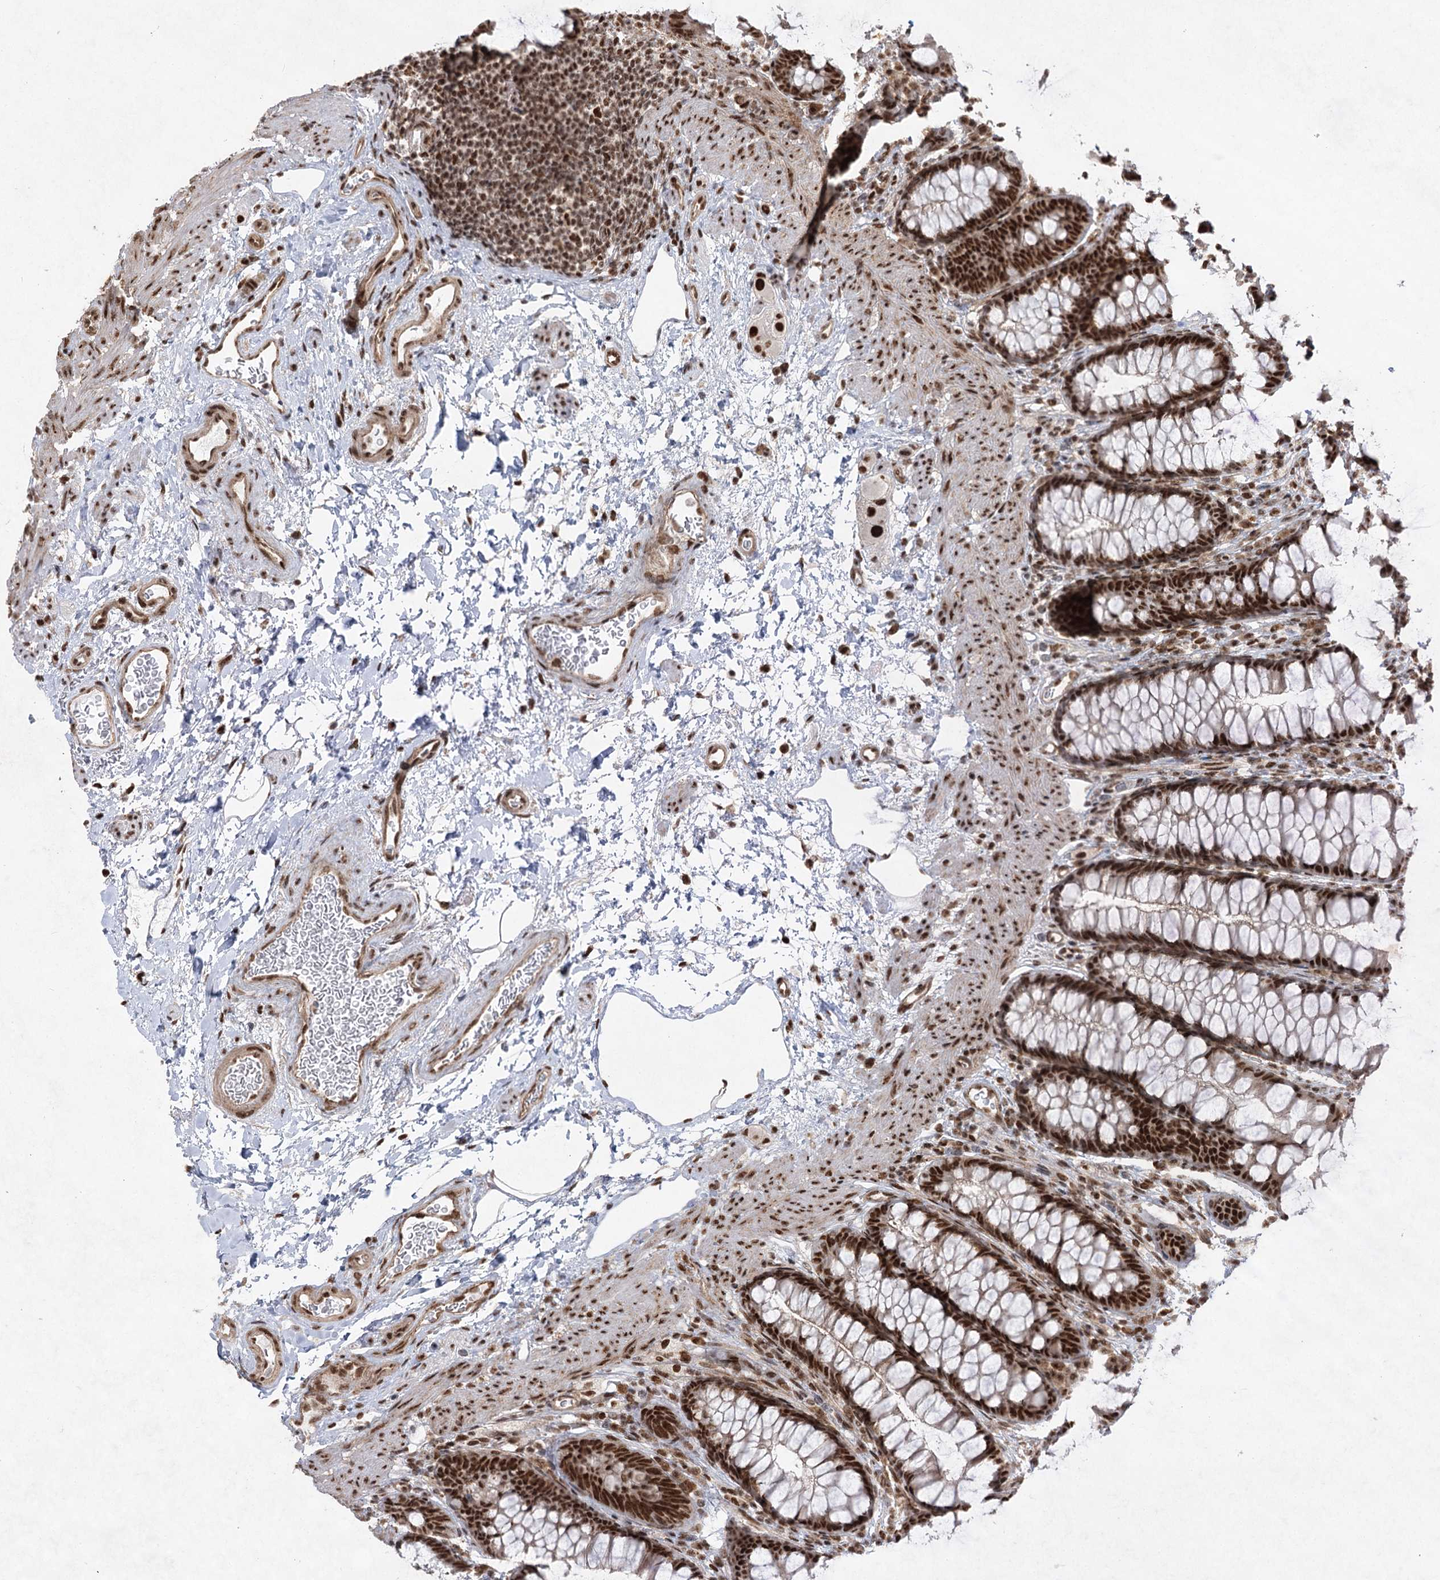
{"staining": {"intensity": "strong", "quantity": ">75%", "location": "nuclear"}, "tissue": "colon", "cell_type": "Endothelial cells", "image_type": "normal", "snomed": [{"axis": "morphology", "description": "Normal tissue, NOS"}, {"axis": "topography", "description": "Colon"}], "caption": "Brown immunohistochemical staining in unremarkable human colon shows strong nuclear expression in approximately >75% of endothelial cells. (Brightfield microscopy of DAB IHC at high magnification).", "gene": "ZCCHC8", "patient": {"sex": "female", "age": 62}}